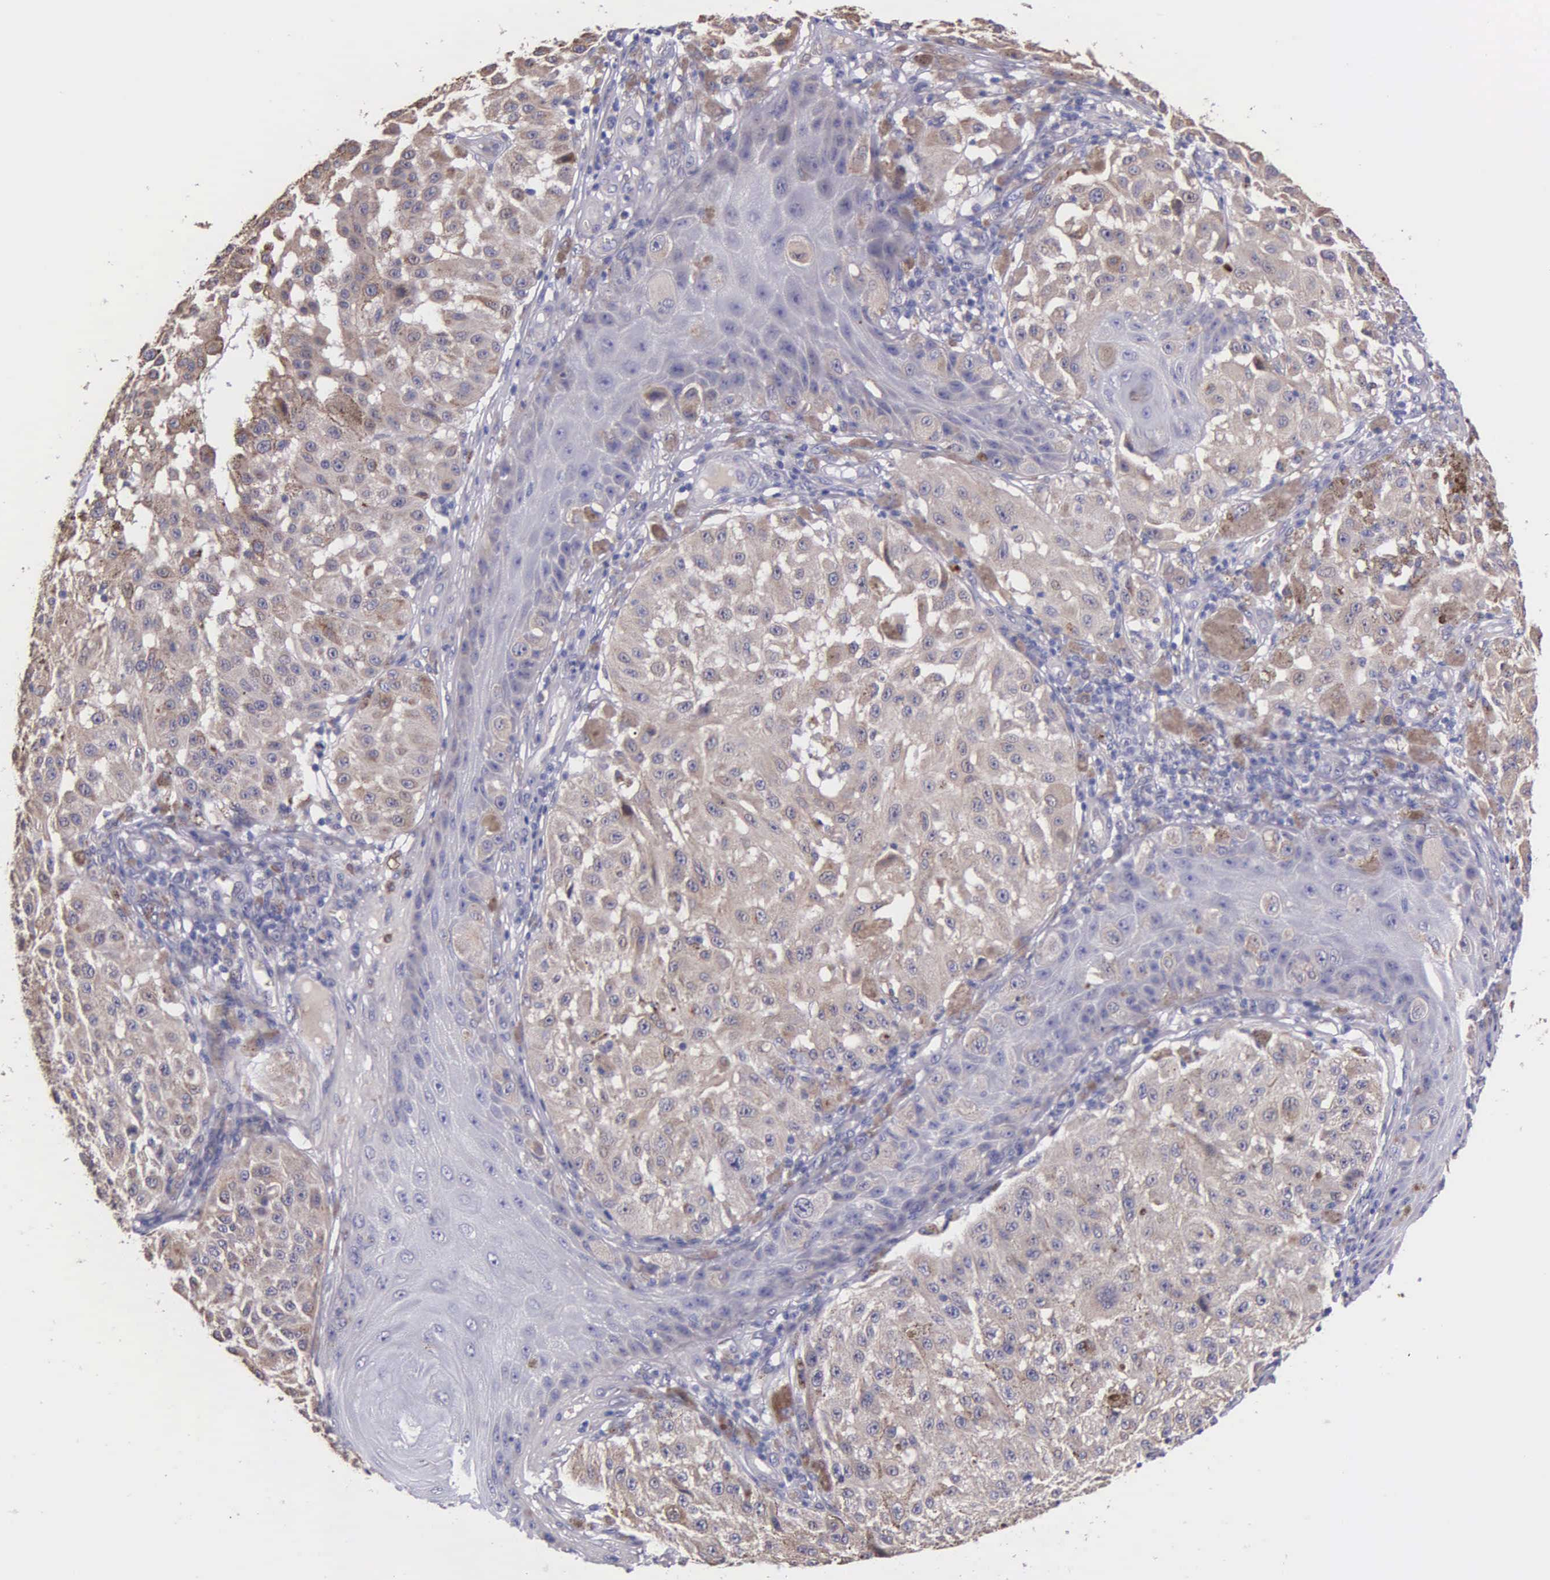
{"staining": {"intensity": "moderate", "quantity": ">75%", "location": "cytoplasmic/membranous"}, "tissue": "melanoma", "cell_type": "Tumor cells", "image_type": "cancer", "snomed": [{"axis": "morphology", "description": "Malignant melanoma, NOS"}, {"axis": "topography", "description": "Skin"}], "caption": "A photomicrograph of human melanoma stained for a protein reveals moderate cytoplasmic/membranous brown staining in tumor cells. The staining was performed using DAB (3,3'-diaminobenzidine) to visualize the protein expression in brown, while the nuclei were stained in blue with hematoxylin (Magnification: 20x).", "gene": "ZC3H12B", "patient": {"sex": "female", "age": 64}}